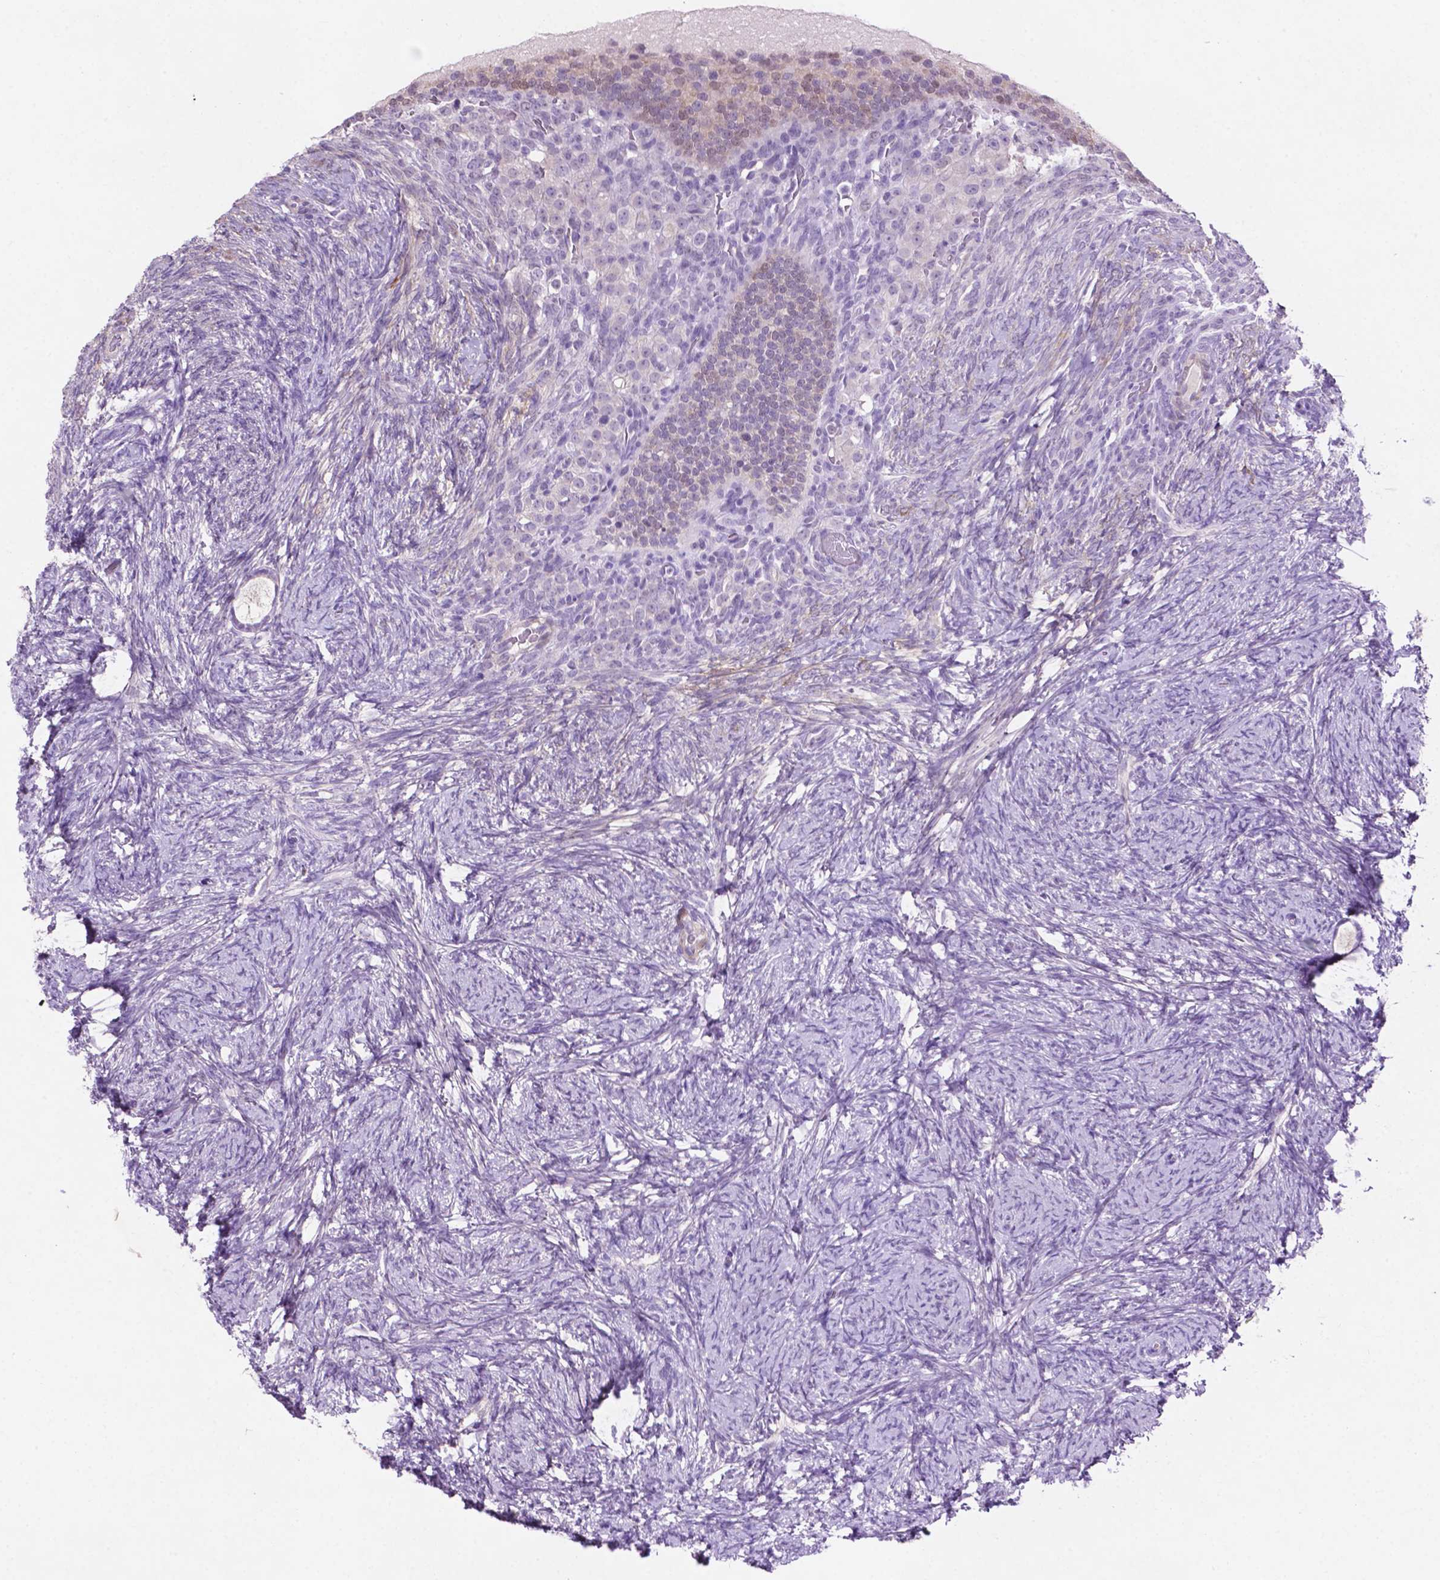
{"staining": {"intensity": "negative", "quantity": "none", "location": "none"}, "tissue": "ovary", "cell_type": "Follicle cells", "image_type": "normal", "snomed": [{"axis": "morphology", "description": "Normal tissue, NOS"}, {"axis": "topography", "description": "Ovary"}], "caption": "A histopathology image of human ovary is negative for staining in follicle cells. Brightfield microscopy of immunohistochemistry stained with DAB (3,3'-diaminobenzidine) (brown) and hematoxylin (blue), captured at high magnification.", "gene": "ASPG", "patient": {"sex": "female", "age": 34}}